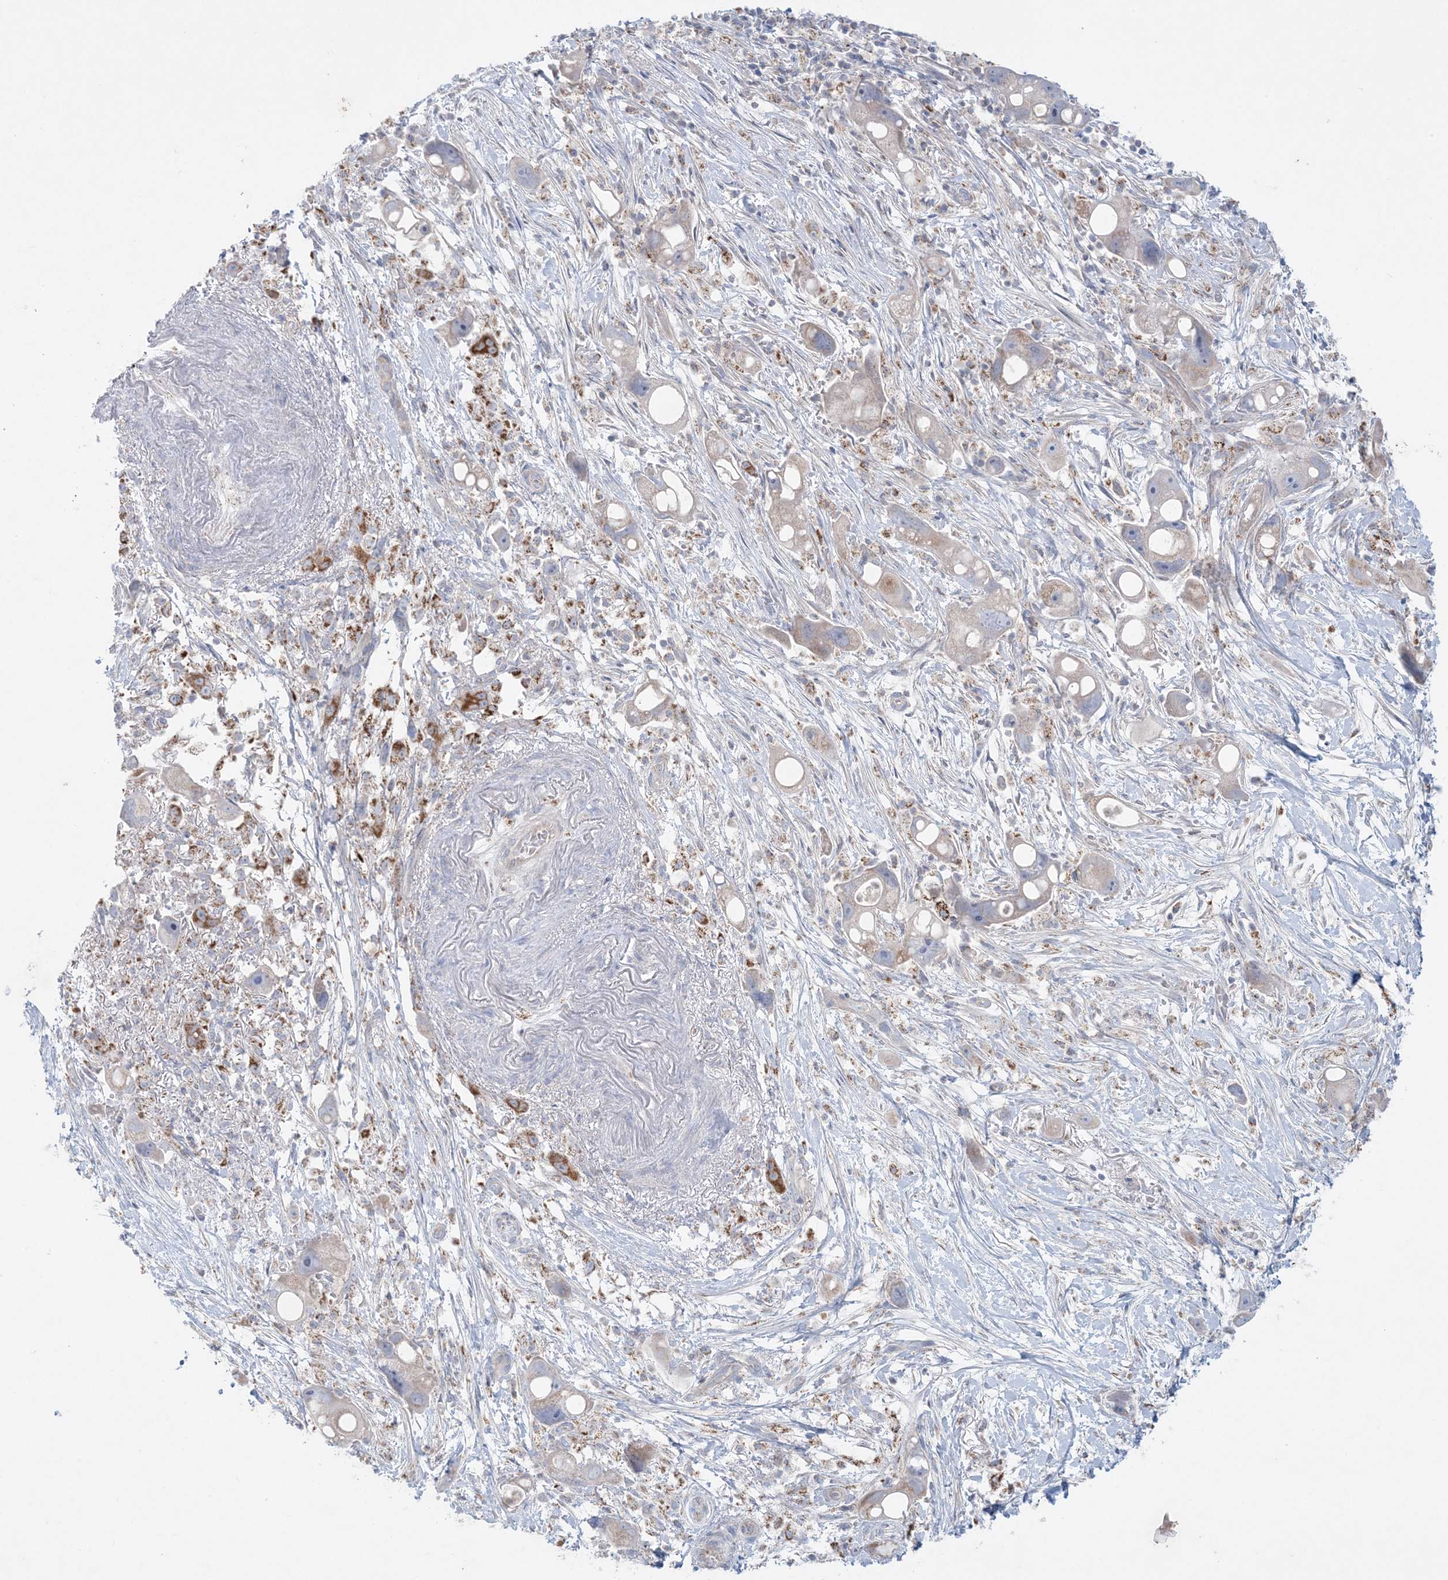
{"staining": {"intensity": "weak", "quantity": "<25%", "location": "cytoplasmic/membranous"}, "tissue": "pancreatic cancer", "cell_type": "Tumor cells", "image_type": "cancer", "snomed": [{"axis": "morphology", "description": "Normal tissue, NOS"}, {"axis": "morphology", "description": "Adenocarcinoma, NOS"}, {"axis": "topography", "description": "Pancreas"}], "caption": "High magnification brightfield microscopy of adenocarcinoma (pancreatic) stained with DAB (brown) and counterstained with hematoxylin (blue): tumor cells show no significant staining. (DAB (3,3'-diaminobenzidine) immunohistochemistry with hematoxylin counter stain).", "gene": "KCTD6", "patient": {"sex": "female", "age": 68}}